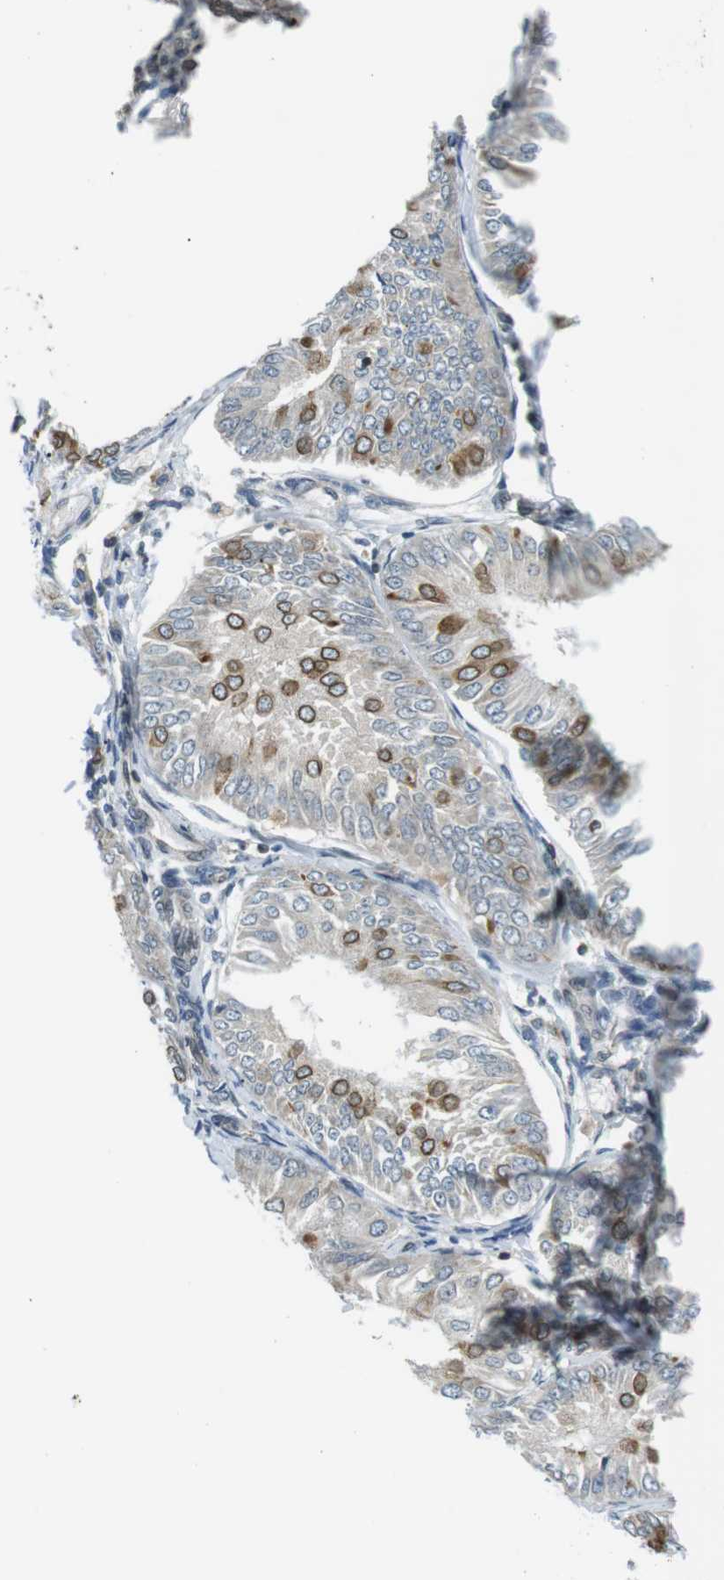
{"staining": {"intensity": "moderate", "quantity": "25%-75%", "location": "cytoplasmic/membranous"}, "tissue": "endometrial cancer", "cell_type": "Tumor cells", "image_type": "cancer", "snomed": [{"axis": "morphology", "description": "Adenocarcinoma, NOS"}, {"axis": "topography", "description": "Endometrium"}], "caption": "Protein positivity by immunohistochemistry (IHC) shows moderate cytoplasmic/membranous positivity in approximately 25%-75% of tumor cells in endometrial cancer (adenocarcinoma).", "gene": "TMX4", "patient": {"sex": "female", "age": 58}}